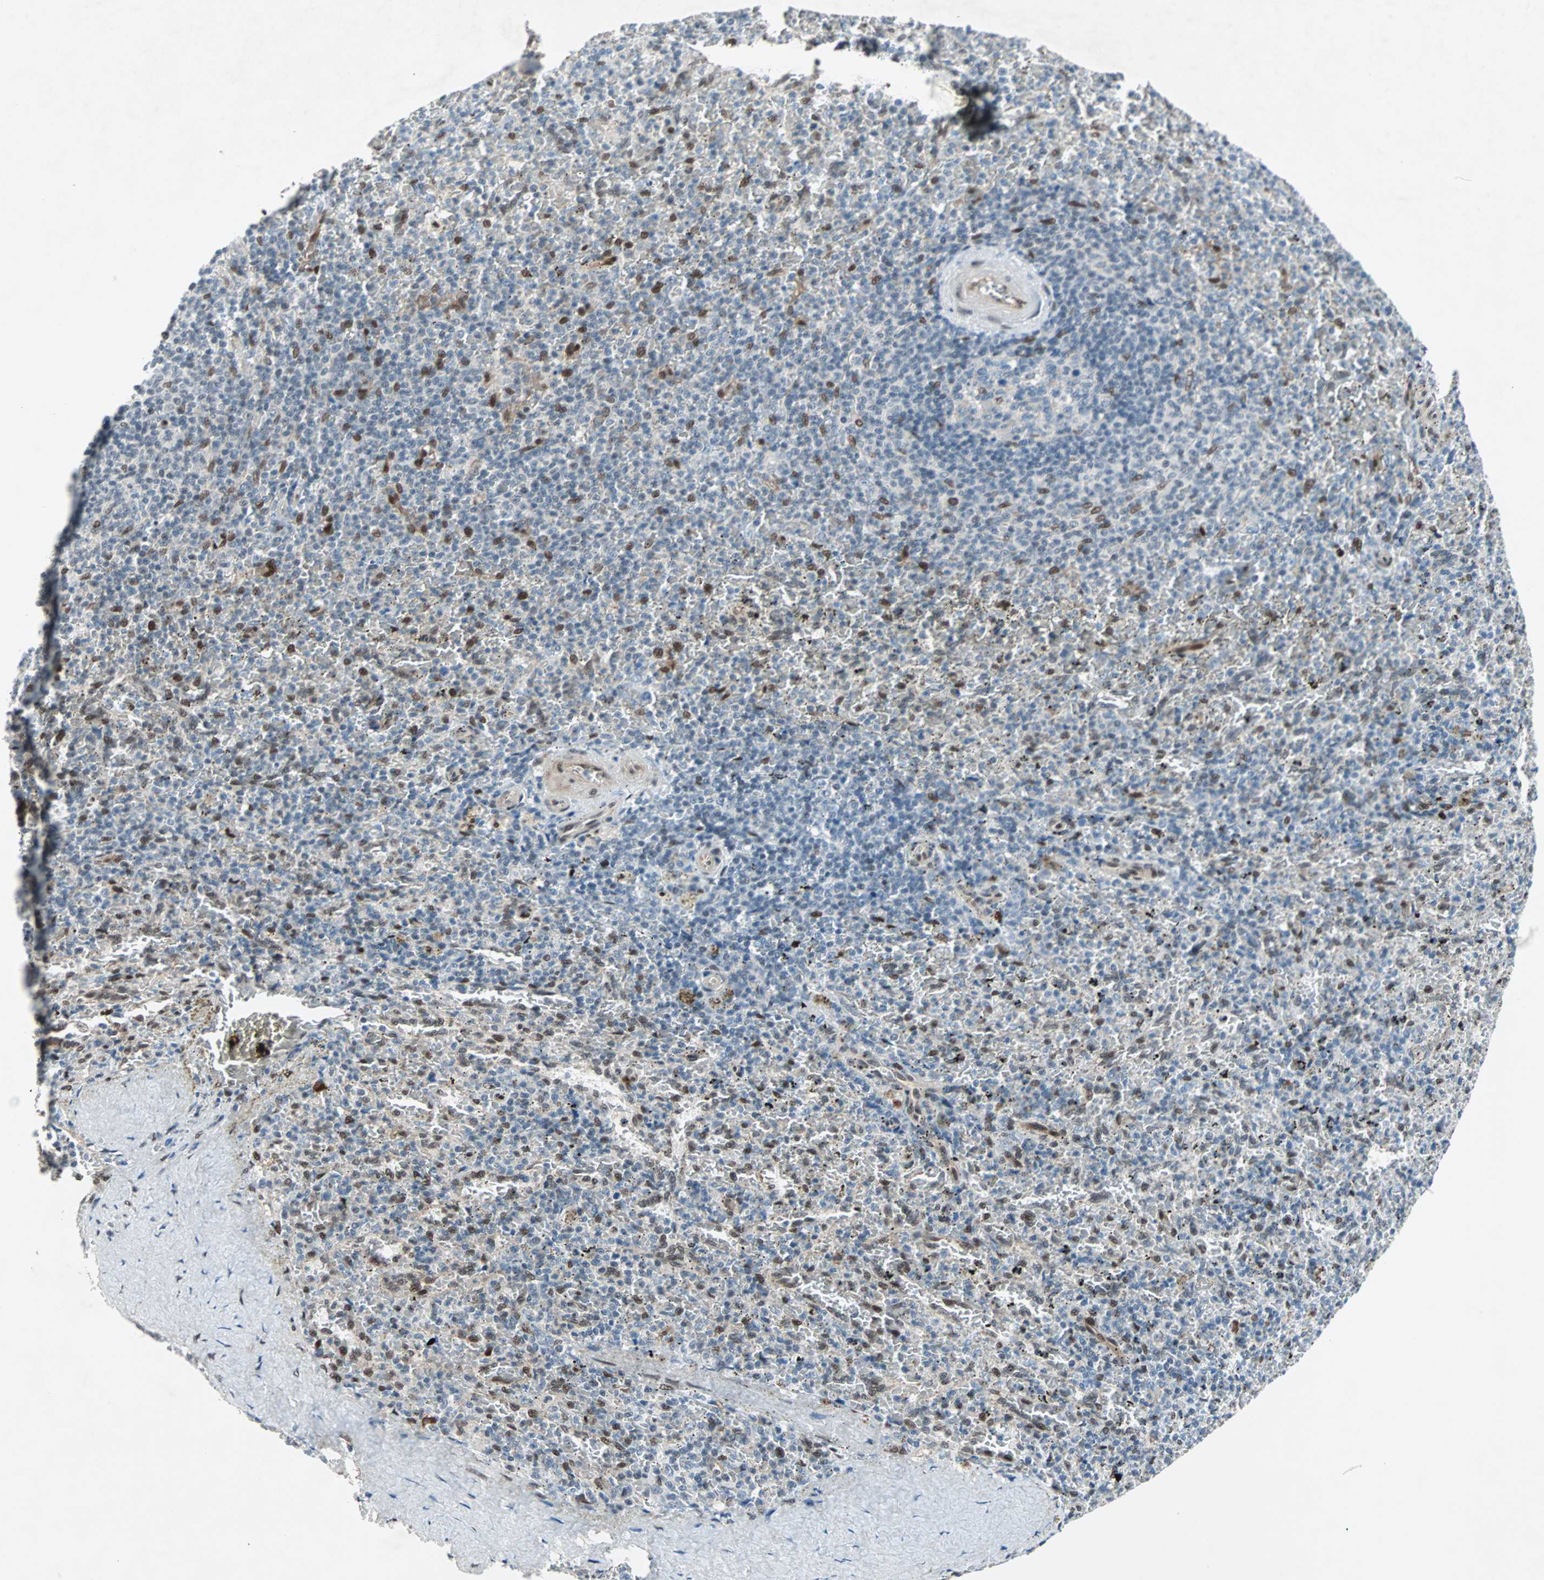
{"staining": {"intensity": "strong", "quantity": "<25%", "location": "nuclear"}, "tissue": "spleen", "cell_type": "Cells in red pulp", "image_type": "normal", "snomed": [{"axis": "morphology", "description": "Normal tissue, NOS"}, {"axis": "topography", "description": "Spleen"}], "caption": "Approximately <25% of cells in red pulp in benign spleen show strong nuclear protein expression as visualized by brown immunohistochemical staining.", "gene": "WWTR1", "patient": {"sex": "female", "age": 43}}